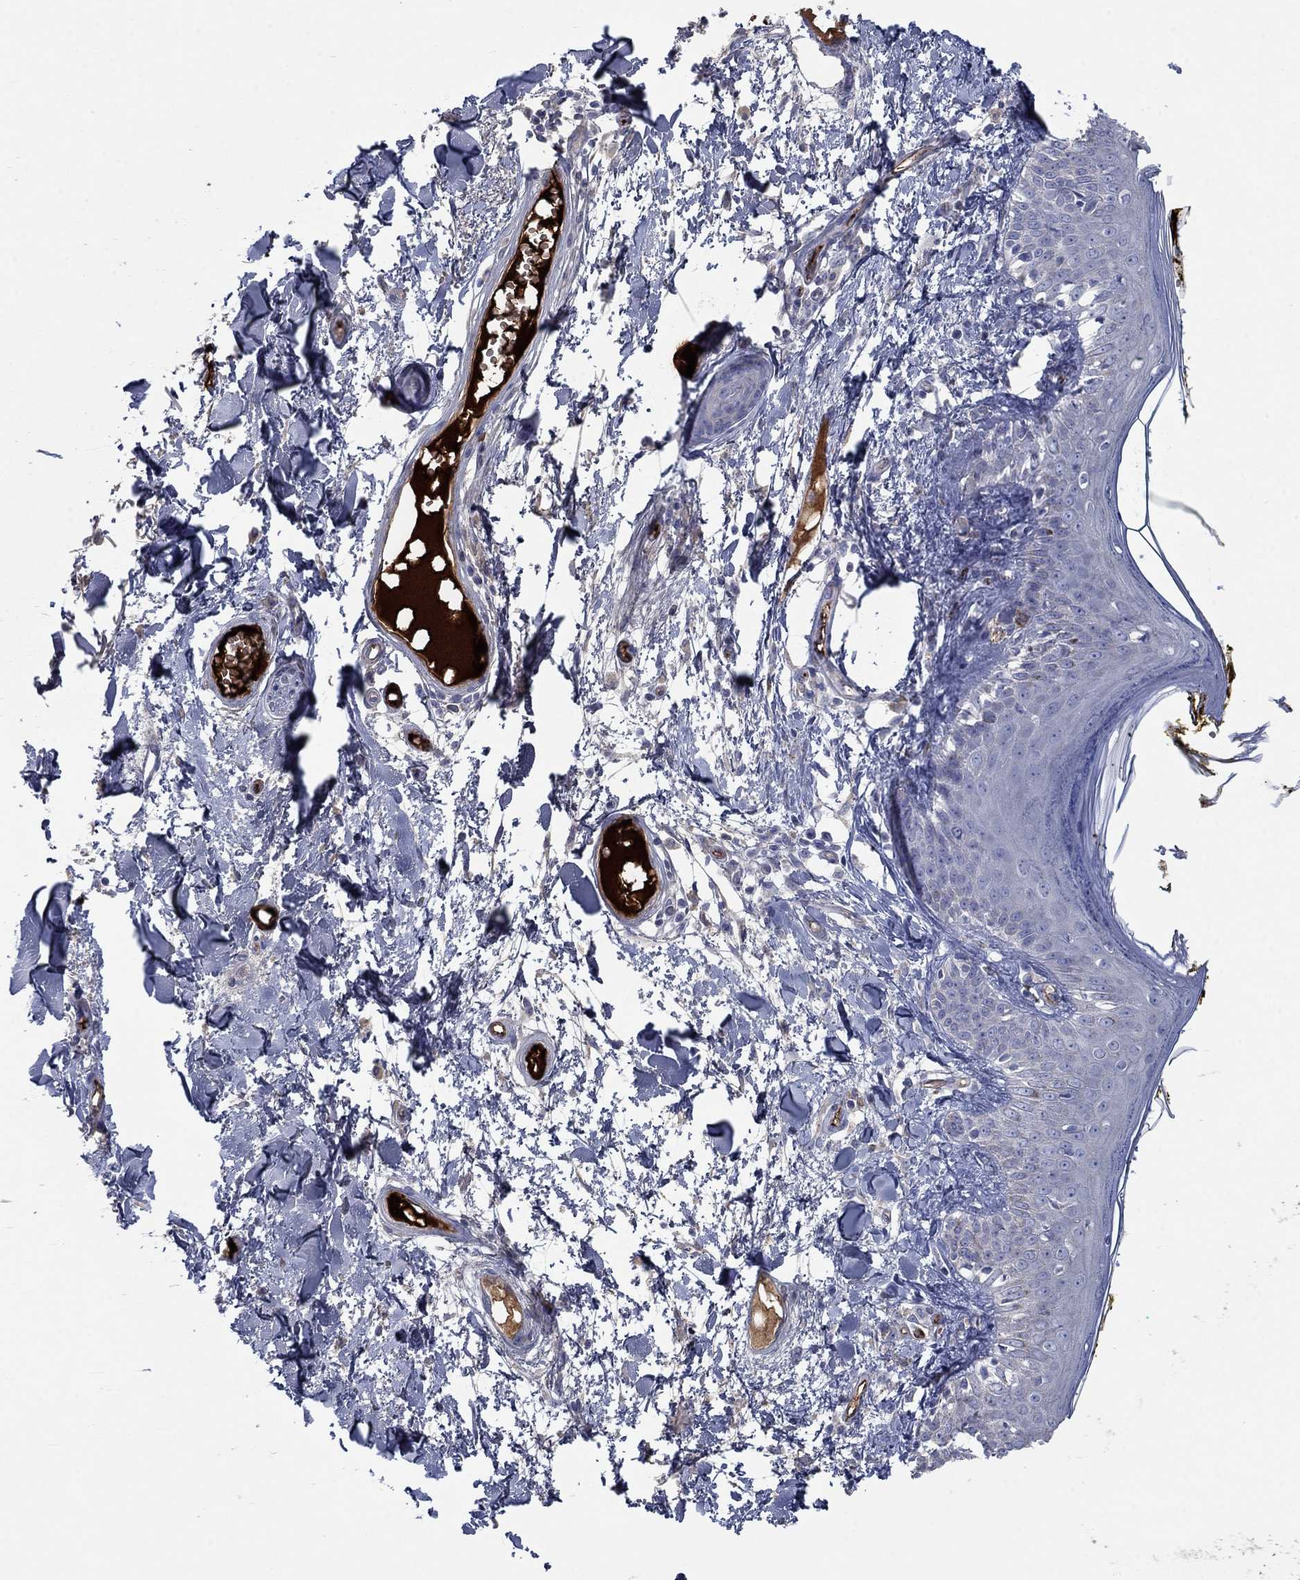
{"staining": {"intensity": "negative", "quantity": "none", "location": "none"}, "tissue": "skin", "cell_type": "Fibroblasts", "image_type": "normal", "snomed": [{"axis": "morphology", "description": "Normal tissue, NOS"}, {"axis": "topography", "description": "Skin"}], "caption": "Immunohistochemistry micrograph of unremarkable skin: skin stained with DAB (3,3'-diaminobenzidine) exhibits no significant protein expression in fibroblasts.", "gene": "APOC3", "patient": {"sex": "male", "age": 76}}